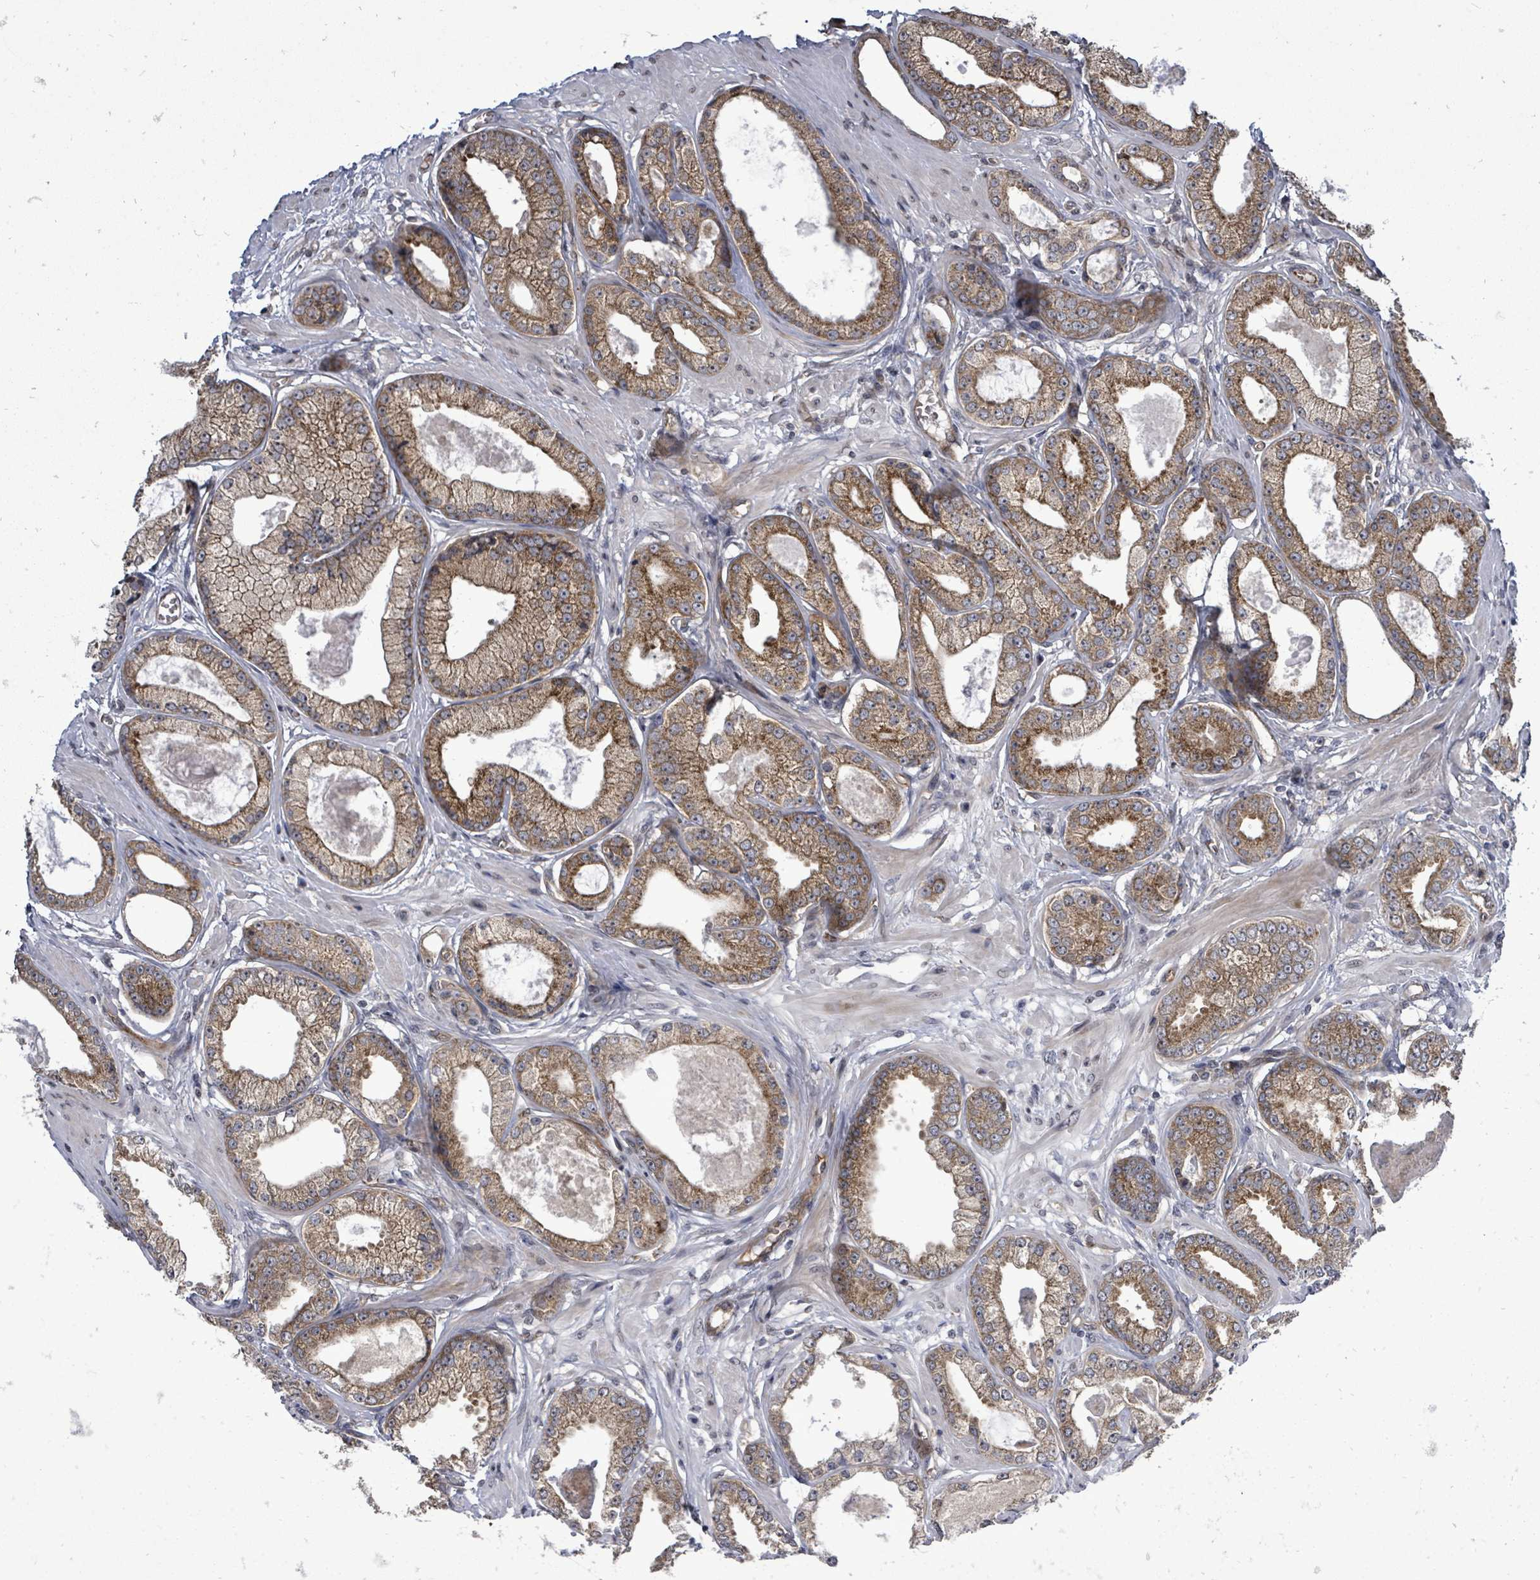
{"staining": {"intensity": "moderate", "quantity": ">75%", "location": "cytoplasmic/membranous"}, "tissue": "prostate cancer", "cell_type": "Tumor cells", "image_type": "cancer", "snomed": [{"axis": "morphology", "description": "Adenocarcinoma, Low grade"}, {"axis": "topography", "description": "Prostate"}], "caption": "Immunohistochemistry (IHC) of prostate cancer displays medium levels of moderate cytoplasmic/membranous staining in about >75% of tumor cells.", "gene": "RALGAPB", "patient": {"sex": "male", "age": 64}}